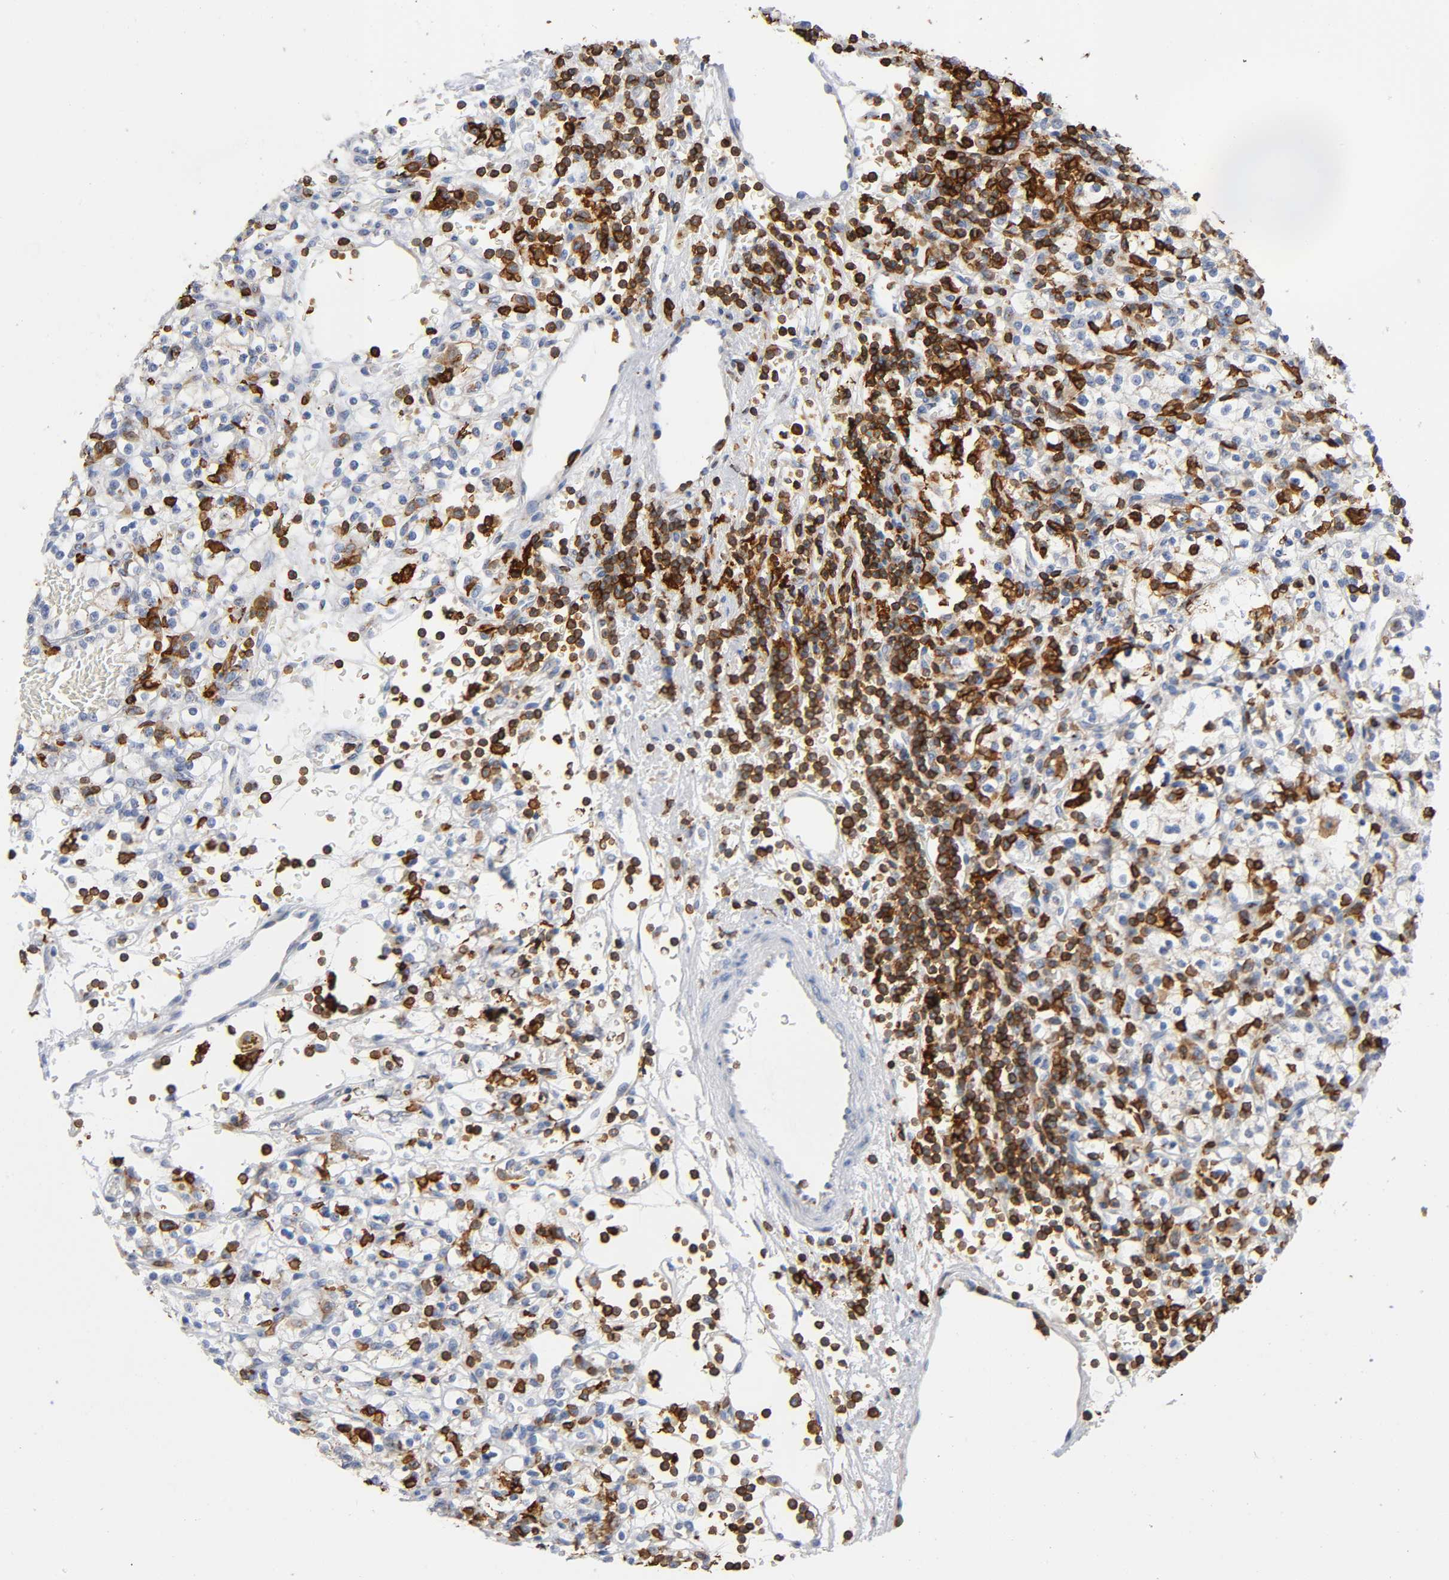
{"staining": {"intensity": "weak", "quantity": "25%-75%", "location": "cytoplasmic/membranous"}, "tissue": "renal cancer", "cell_type": "Tumor cells", "image_type": "cancer", "snomed": [{"axis": "morphology", "description": "Normal tissue, NOS"}, {"axis": "morphology", "description": "Adenocarcinoma, NOS"}, {"axis": "topography", "description": "Kidney"}], "caption": "About 25%-75% of tumor cells in human renal cancer reveal weak cytoplasmic/membranous protein staining as visualized by brown immunohistochemical staining.", "gene": "CAPN10", "patient": {"sex": "female", "age": 55}}